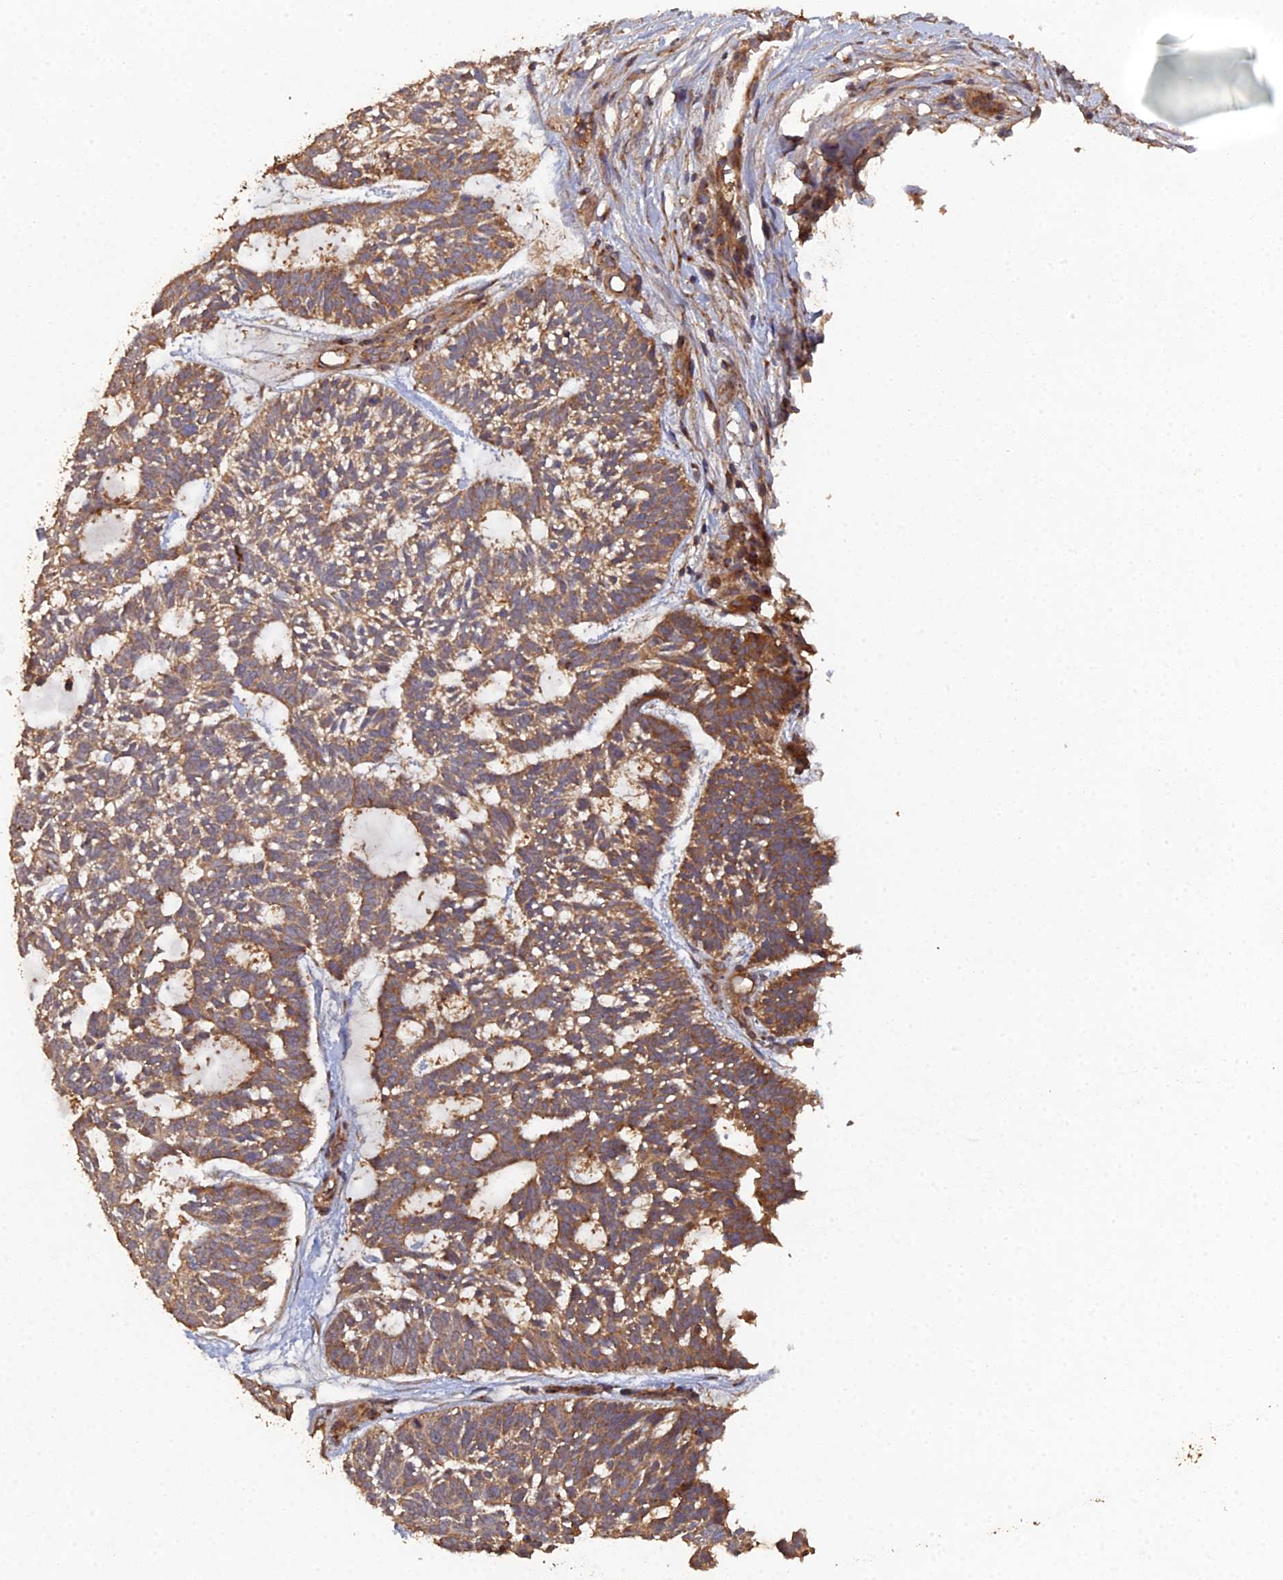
{"staining": {"intensity": "moderate", "quantity": ">75%", "location": "cytoplasmic/membranous"}, "tissue": "skin cancer", "cell_type": "Tumor cells", "image_type": "cancer", "snomed": [{"axis": "morphology", "description": "Basal cell carcinoma"}, {"axis": "topography", "description": "Skin"}], "caption": "A high-resolution image shows immunohistochemistry (IHC) staining of basal cell carcinoma (skin), which demonstrates moderate cytoplasmic/membranous positivity in approximately >75% of tumor cells.", "gene": "SPANXN4", "patient": {"sex": "male", "age": 88}}